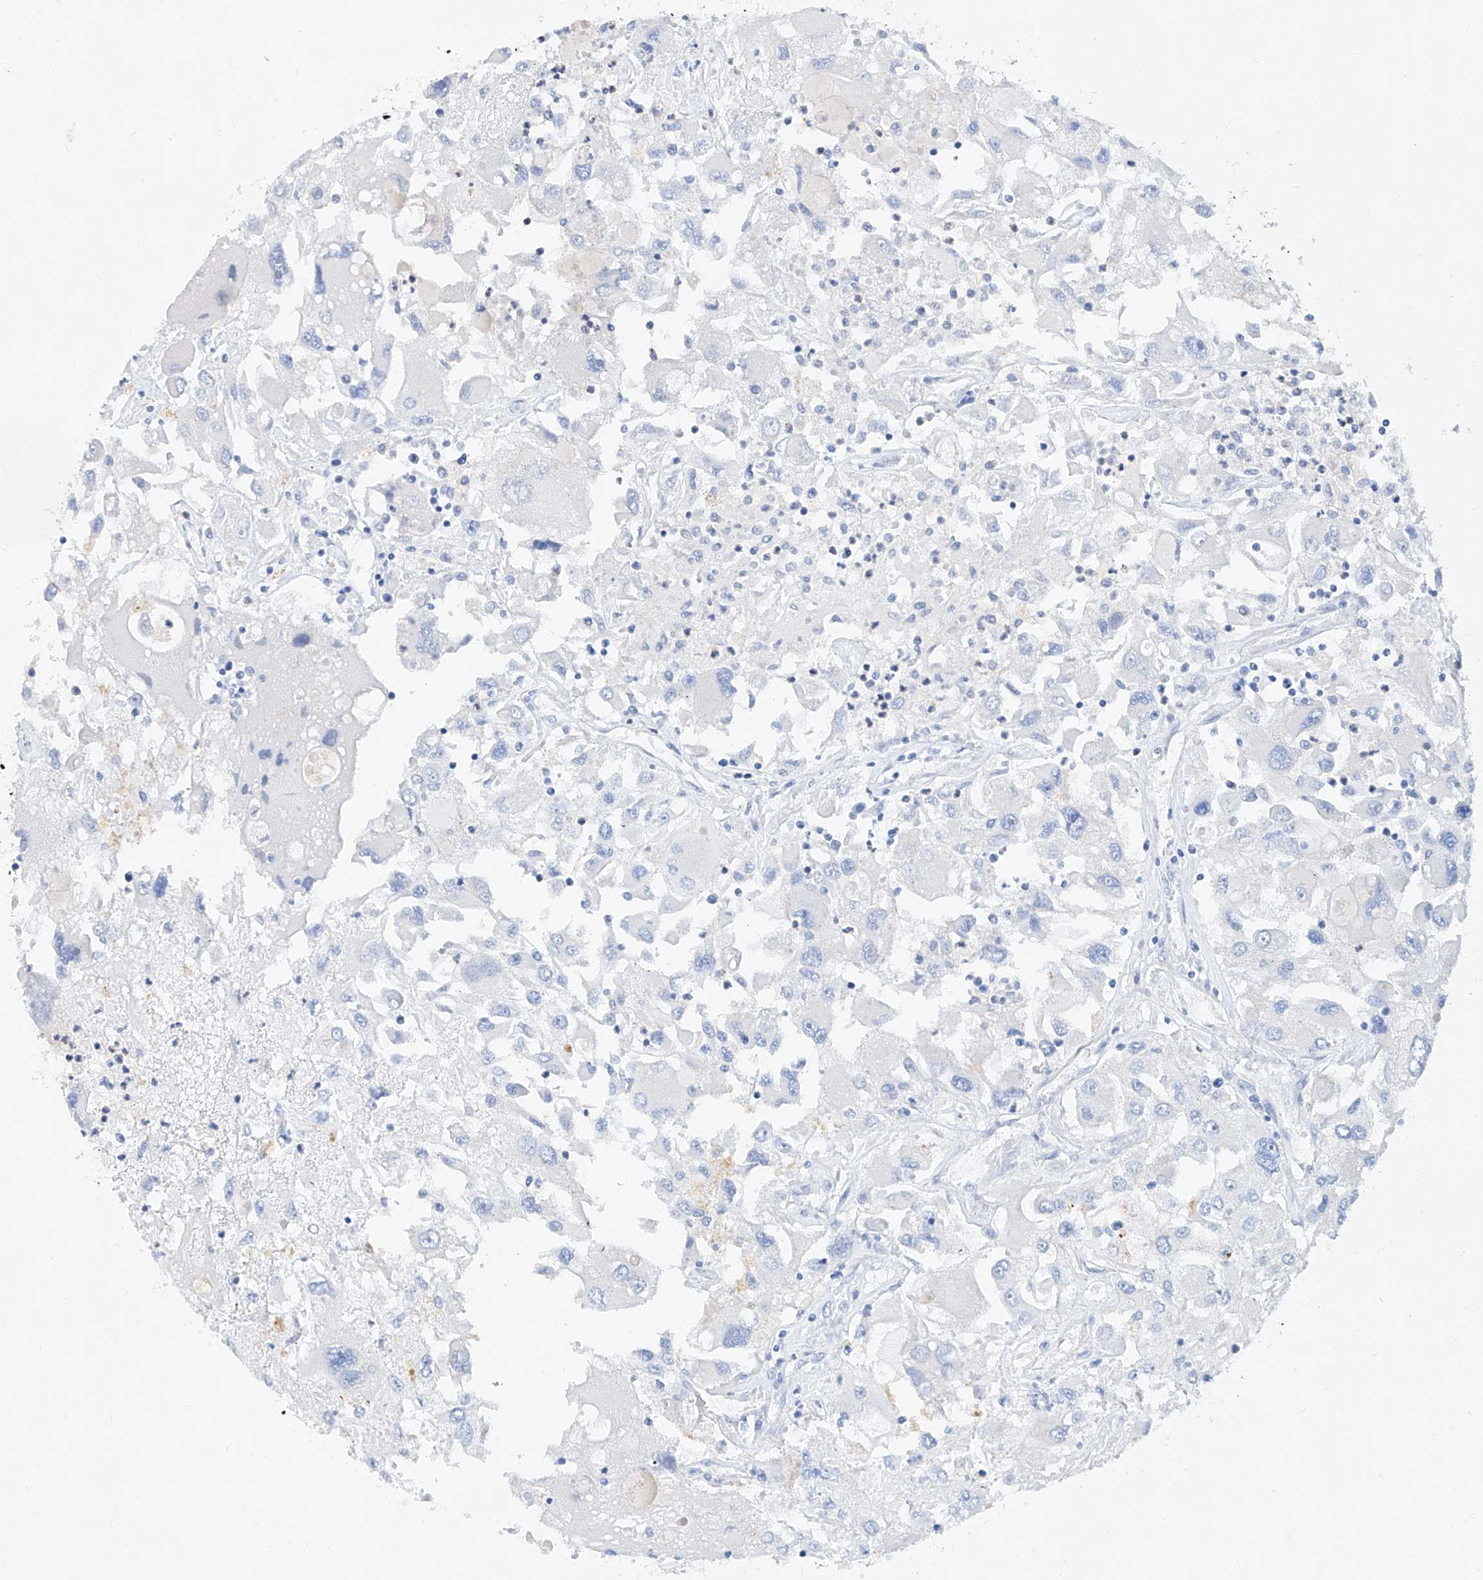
{"staining": {"intensity": "negative", "quantity": "none", "location": "none"}, "tissue": "renal cancer", "cell_type": "Tumor cells", "image_type": "cancer", "snomed": [{"axis": "morphology", "description": "Adenocarcinoma, NOS"}, {"axis": "topography", "description": "Kidney"}], "caption": "Photomicrograph shows no significant protein staining in tumor cells of adenocarcinoma (renal). (IHC, brightfield microscopy, high magnification).", "gene": "SLC25A29", "patient": {"sex": "female", "age": 52}}